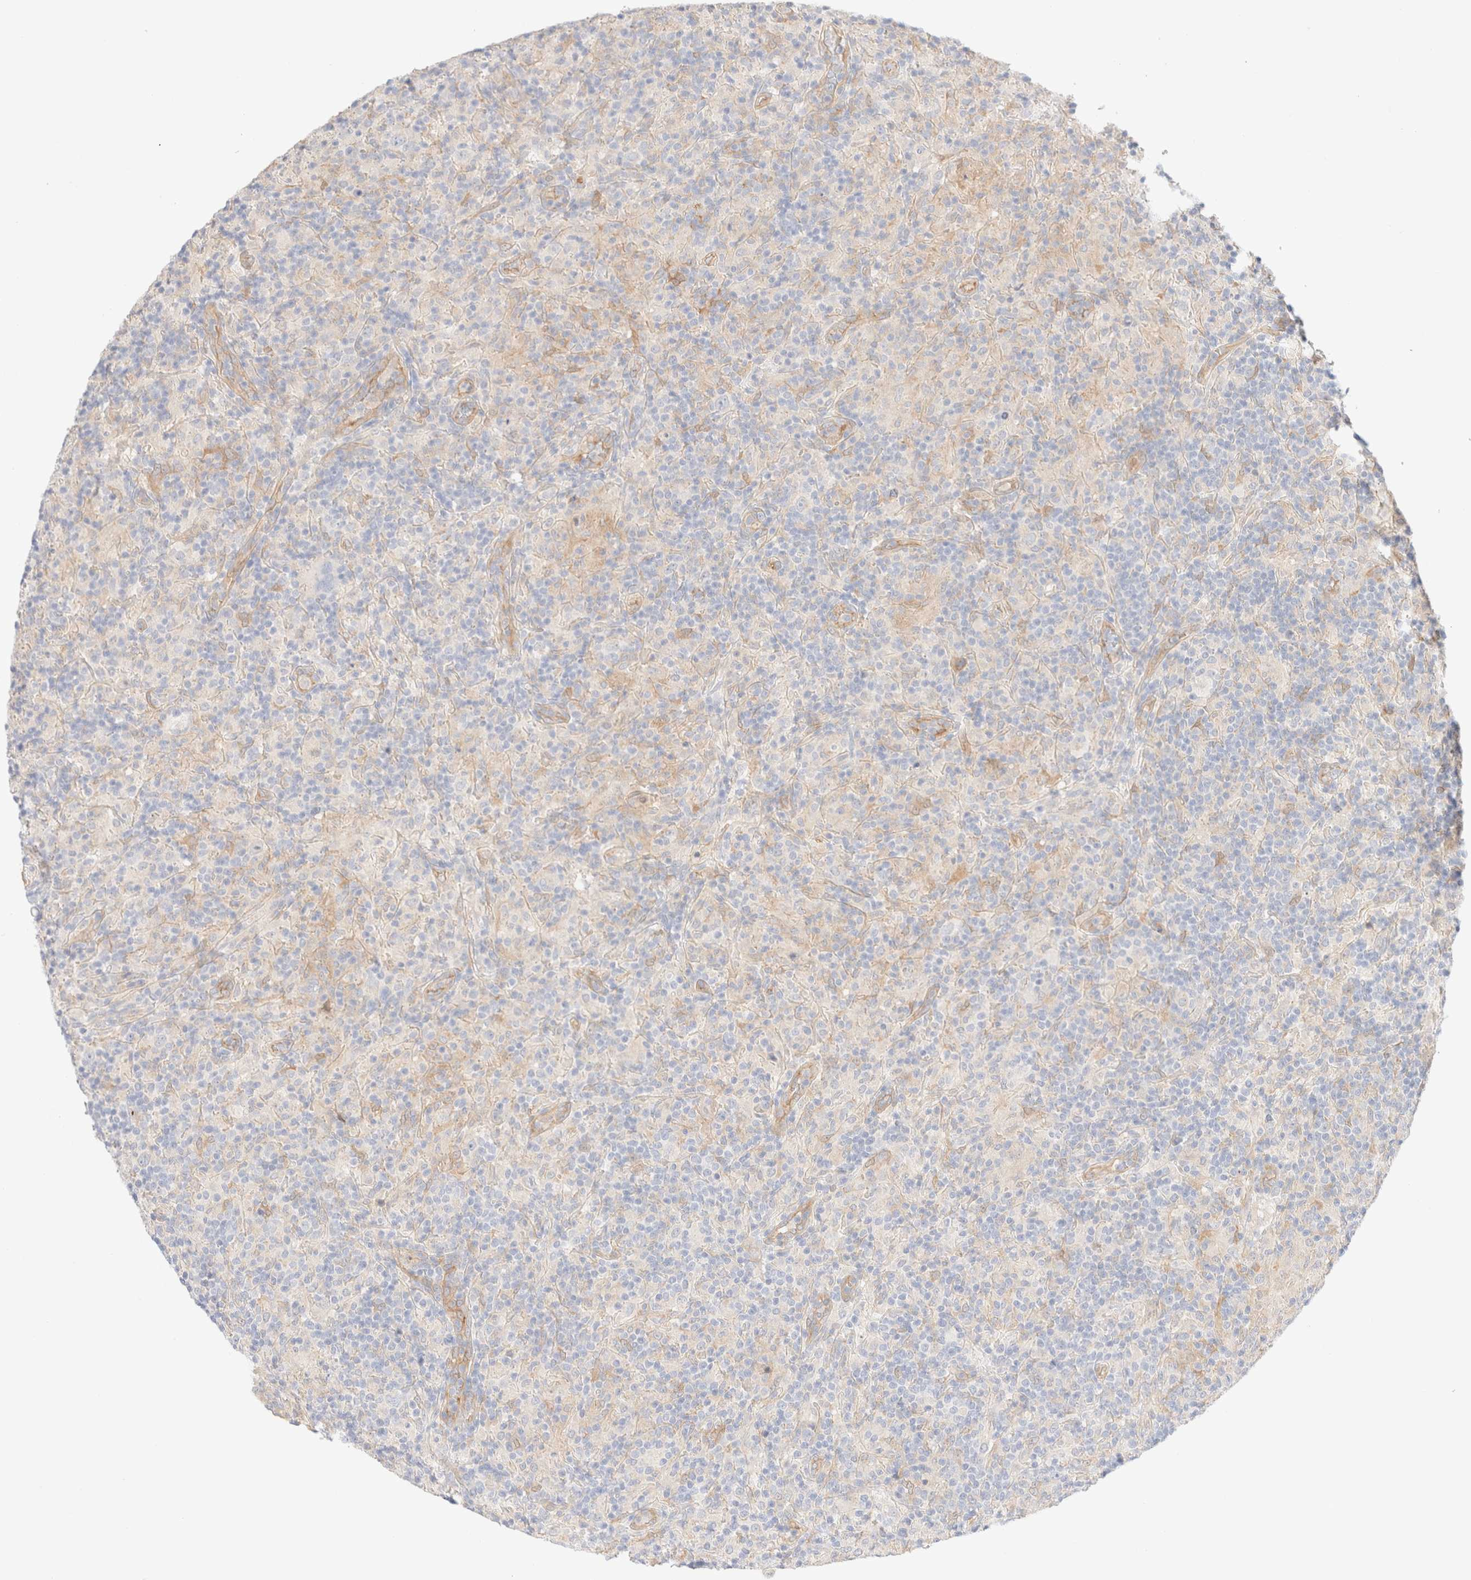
{"staining": {"intensity": "negative", "quantity": "none", "location": "none"}, "tissue": "lymphoma", "cell_type": "Tumor cells", "image_type": "cancer", "snomed": [{"axis": "morphology", "description": "Hodgkin's disease, NOS"}, {"axis": "topography", "description": "Lymph node"}], "caption": "Immunohistochemical staining of human lymphoma demonstrates no significant positivity in tumor cells.", "gene": "NIBAN2", "patient": {"sex": "male", "age": 70}}